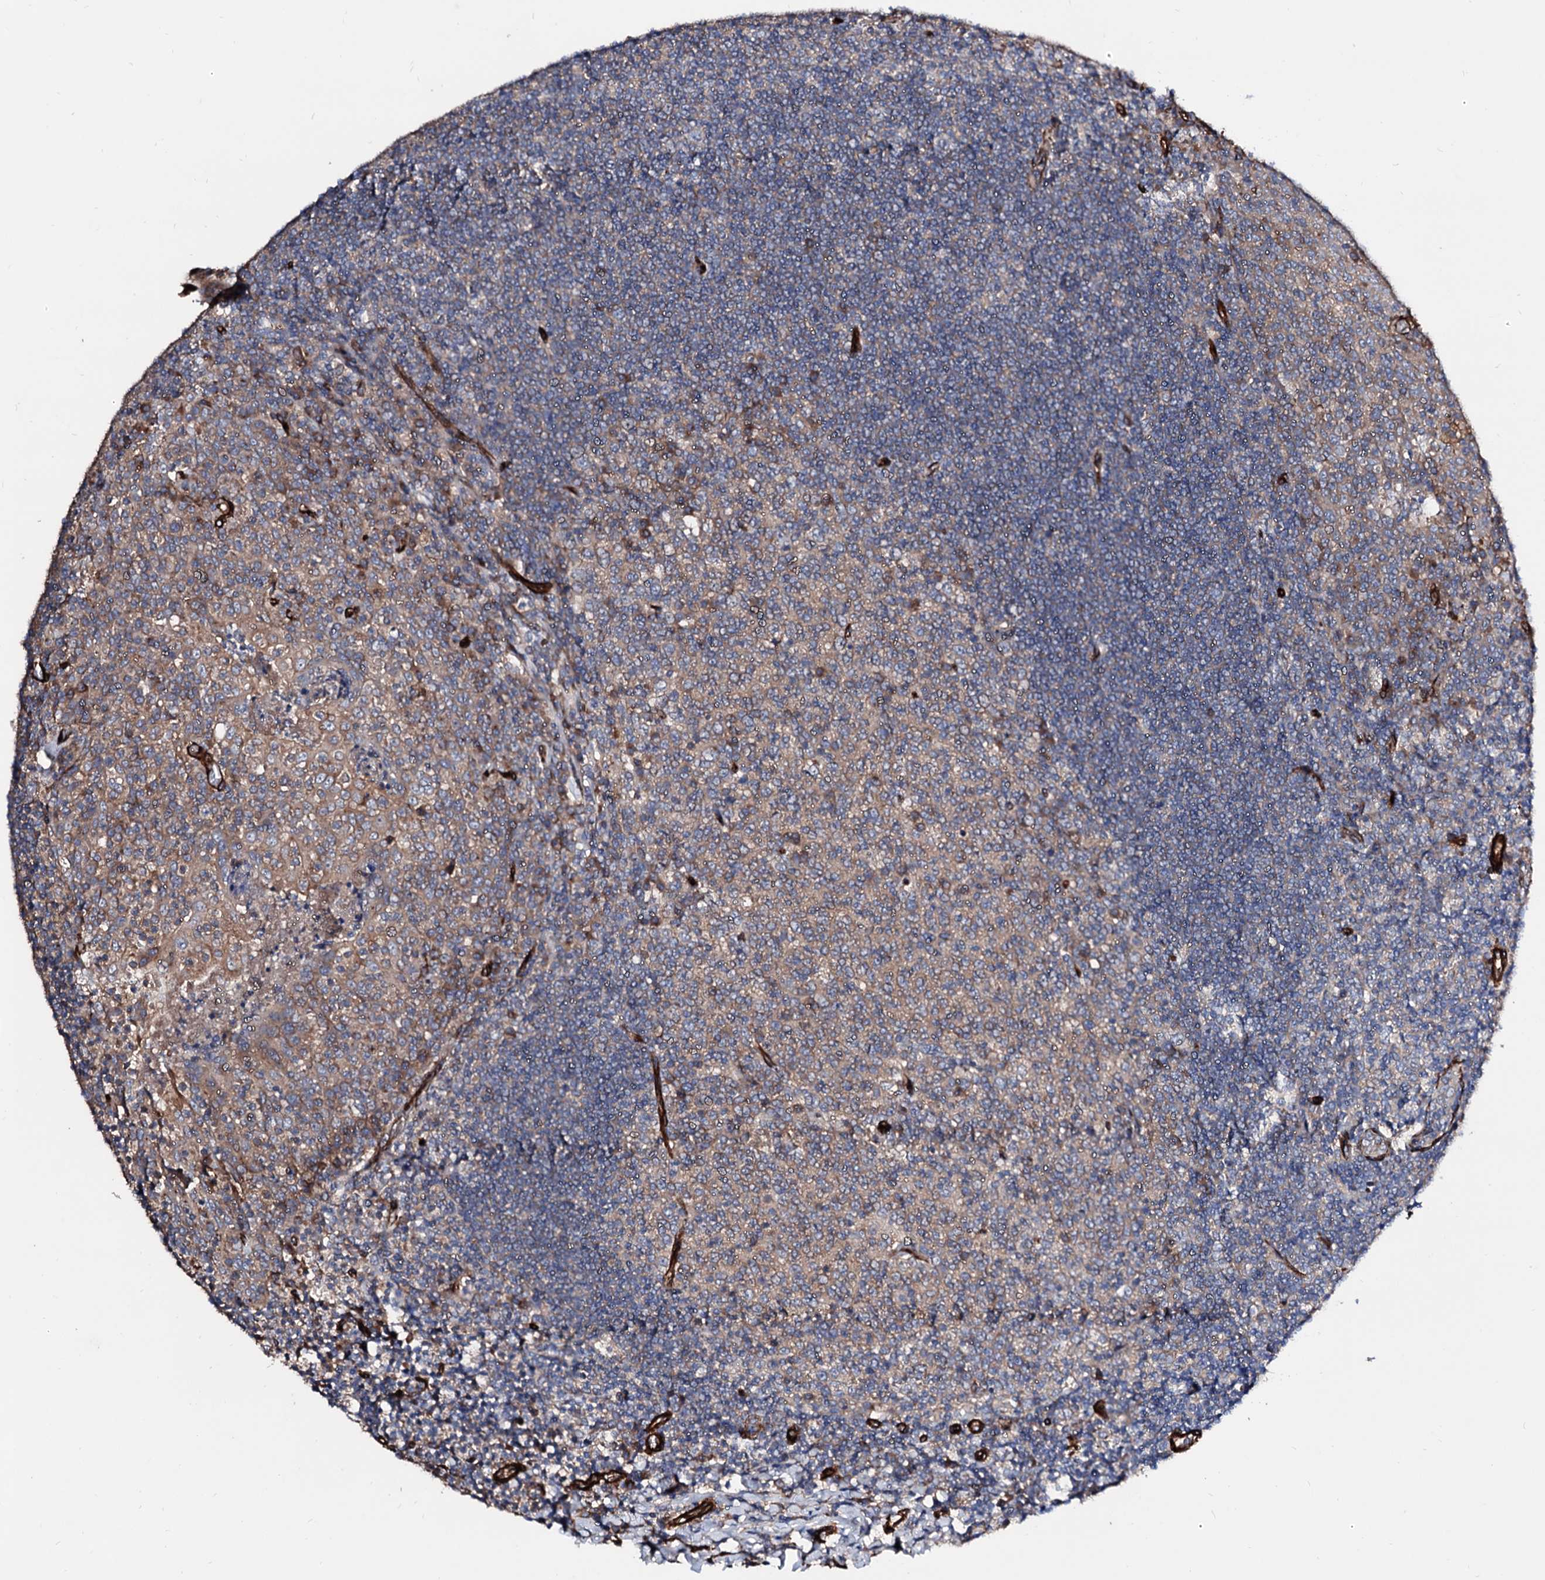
{"staining": {"intensity": "weak", "quantity": ">75%", "location": "cytoplasmic/membranous"}, "tissue": "tonsil", "cell_type": "Germinal center cells", "image_type": "normal", "snomed": [{"axis": "morphology", "description": "Normal tissue, NOS"}, {"axis": "topography", "description": "Tonsil"}], "caption": "A histopathology image showing weak cytoplasmic/membranous staining in about >75% of germinal center cells in normal tonsil, as visualized by brown immunohistochemical staining.", "gene": "WDR11", "patient": {"sex": "female", "age": 10}}